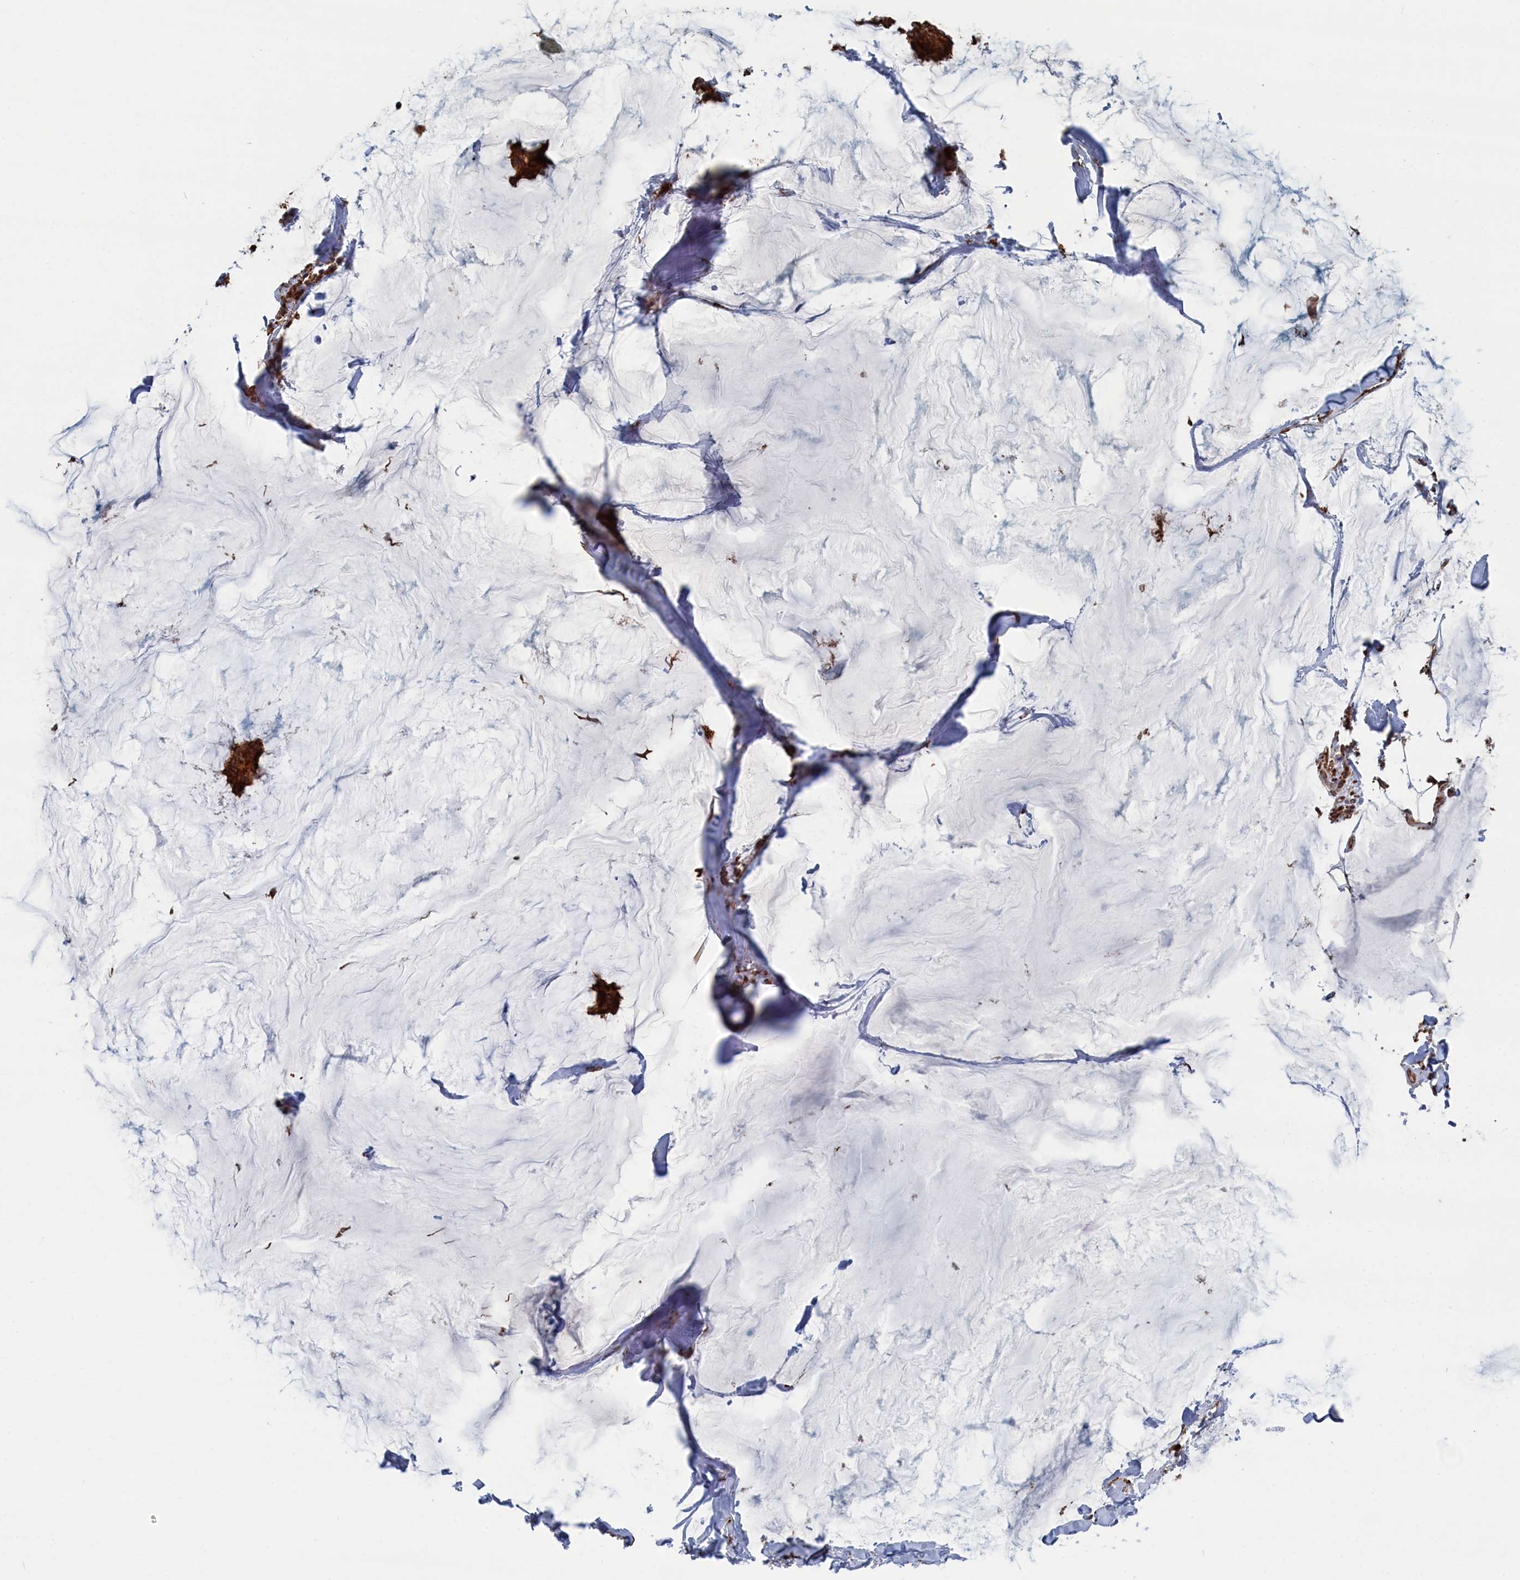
{"staining": {"intensity": "moderate", "quantity": ">75%", "location": "cytoplasmic/membranous"}, "tissue": "breast cancer", "cell_type": "Tumor cells", "image_type": "cancer", "snomed": [{"axis": "morphology", "description": "Duct carcinoma"}, {"axis": "topography", "description": "Breast"}], "caption": "IHC of breast cancer demonstrates medium levels of moderate cytoplasmic/membranous expression in approximately >75% of tumor cells.", "gene": "BPIFB6", "patient": {"sex": "female", "age": 93}}